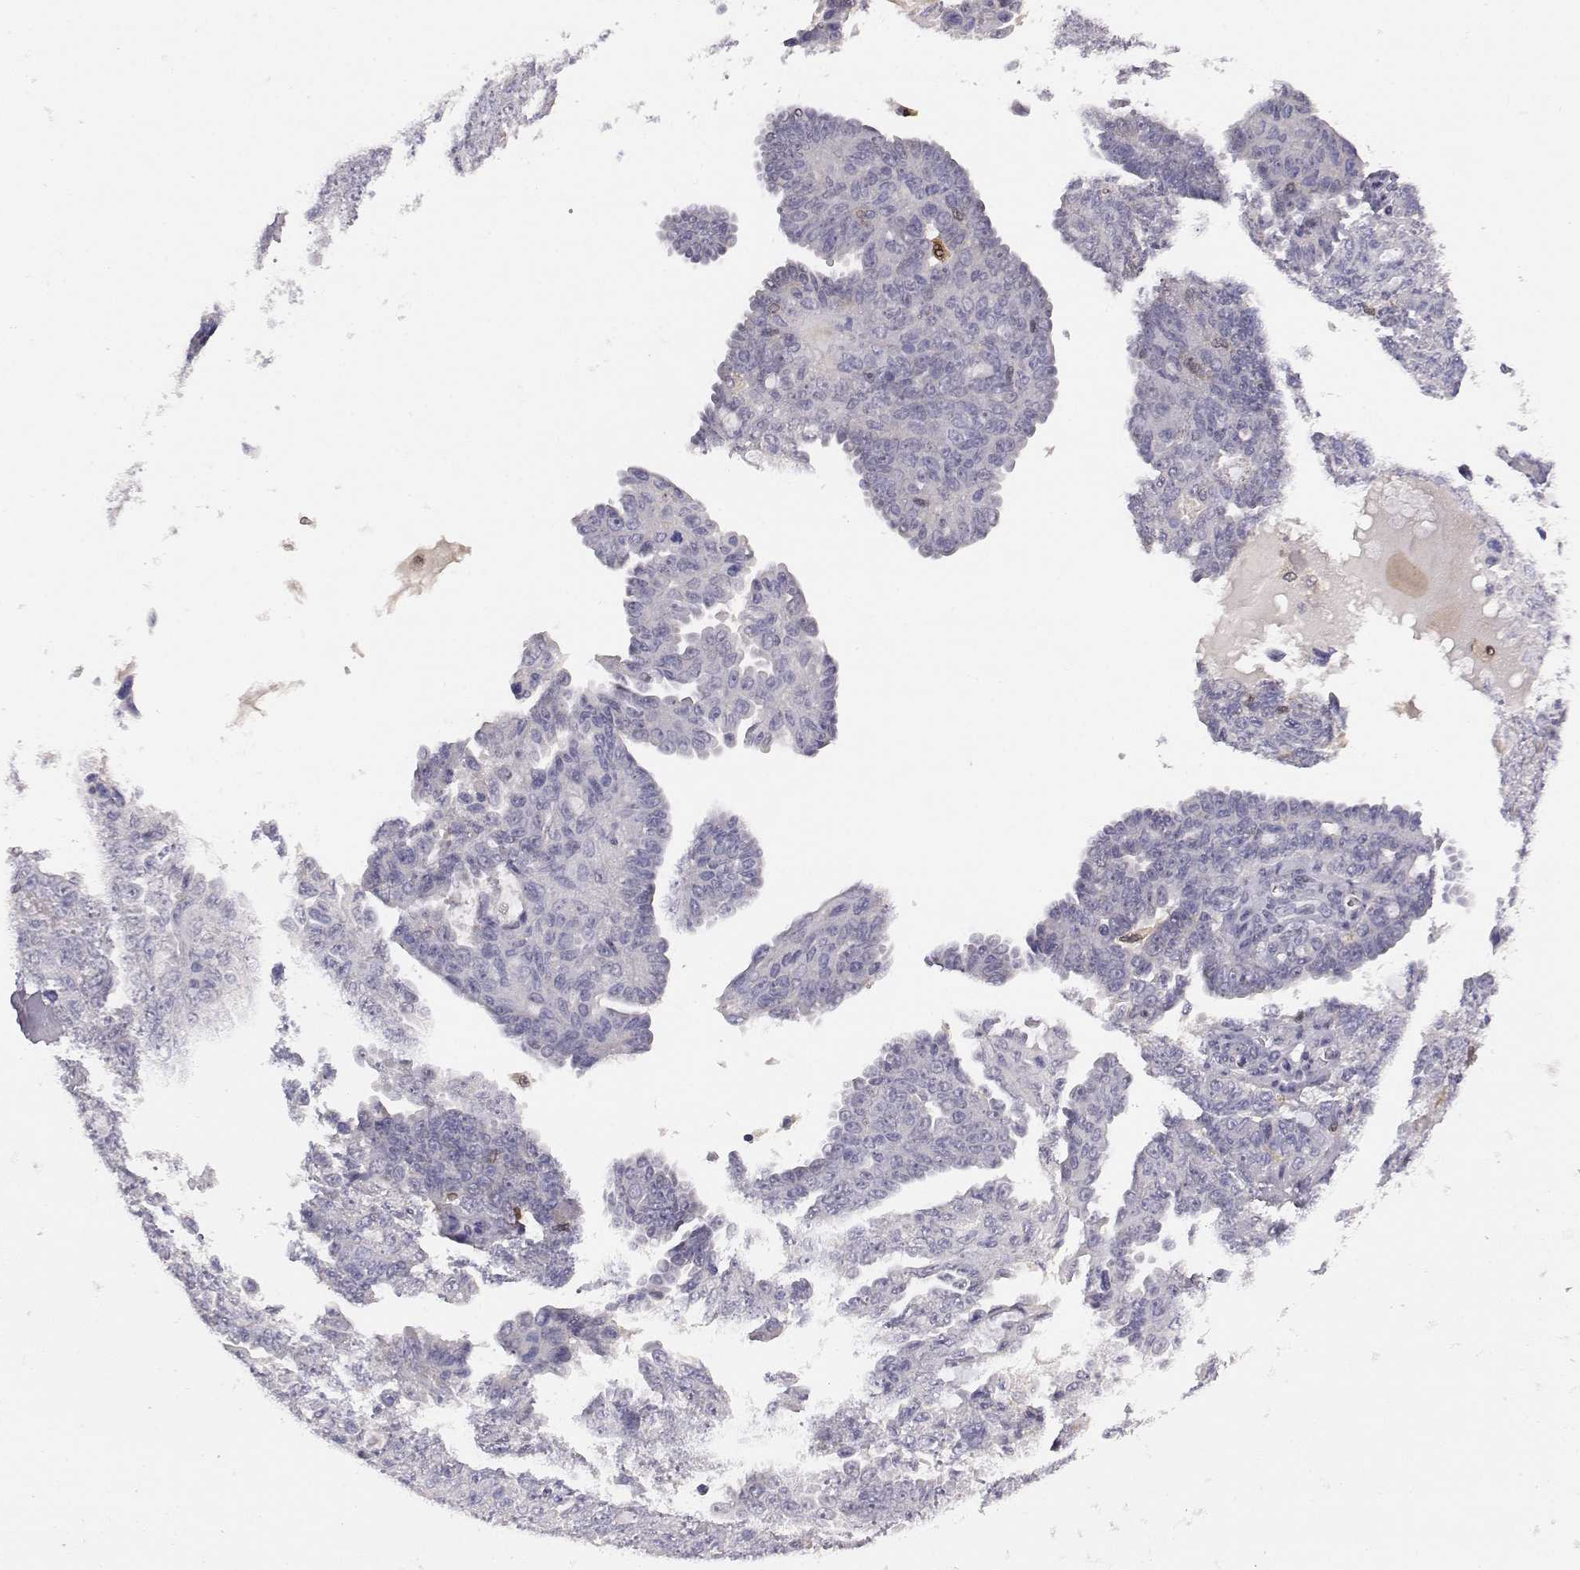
{"staining": {"intensity": "negative", "quantity": "none", "location": "none"}, "tissue": "ovarian cancer", "cell_type": "Tumor cells", "image_type": "cancer", "snomed": [{"axis": "morphology", "description": "Cystadenocarcinoma, serous, NOS"}, {"axis": "topography", "description": "Ovary"}], "caption": "Ovarian cancer was stained to show a protein in brown. There is no significant expression in tumor cells. (IHC, brightfield microscopy, high magnification).", "gene": "AKR1B1", "patient": {"sex": "female", "age": 71}}